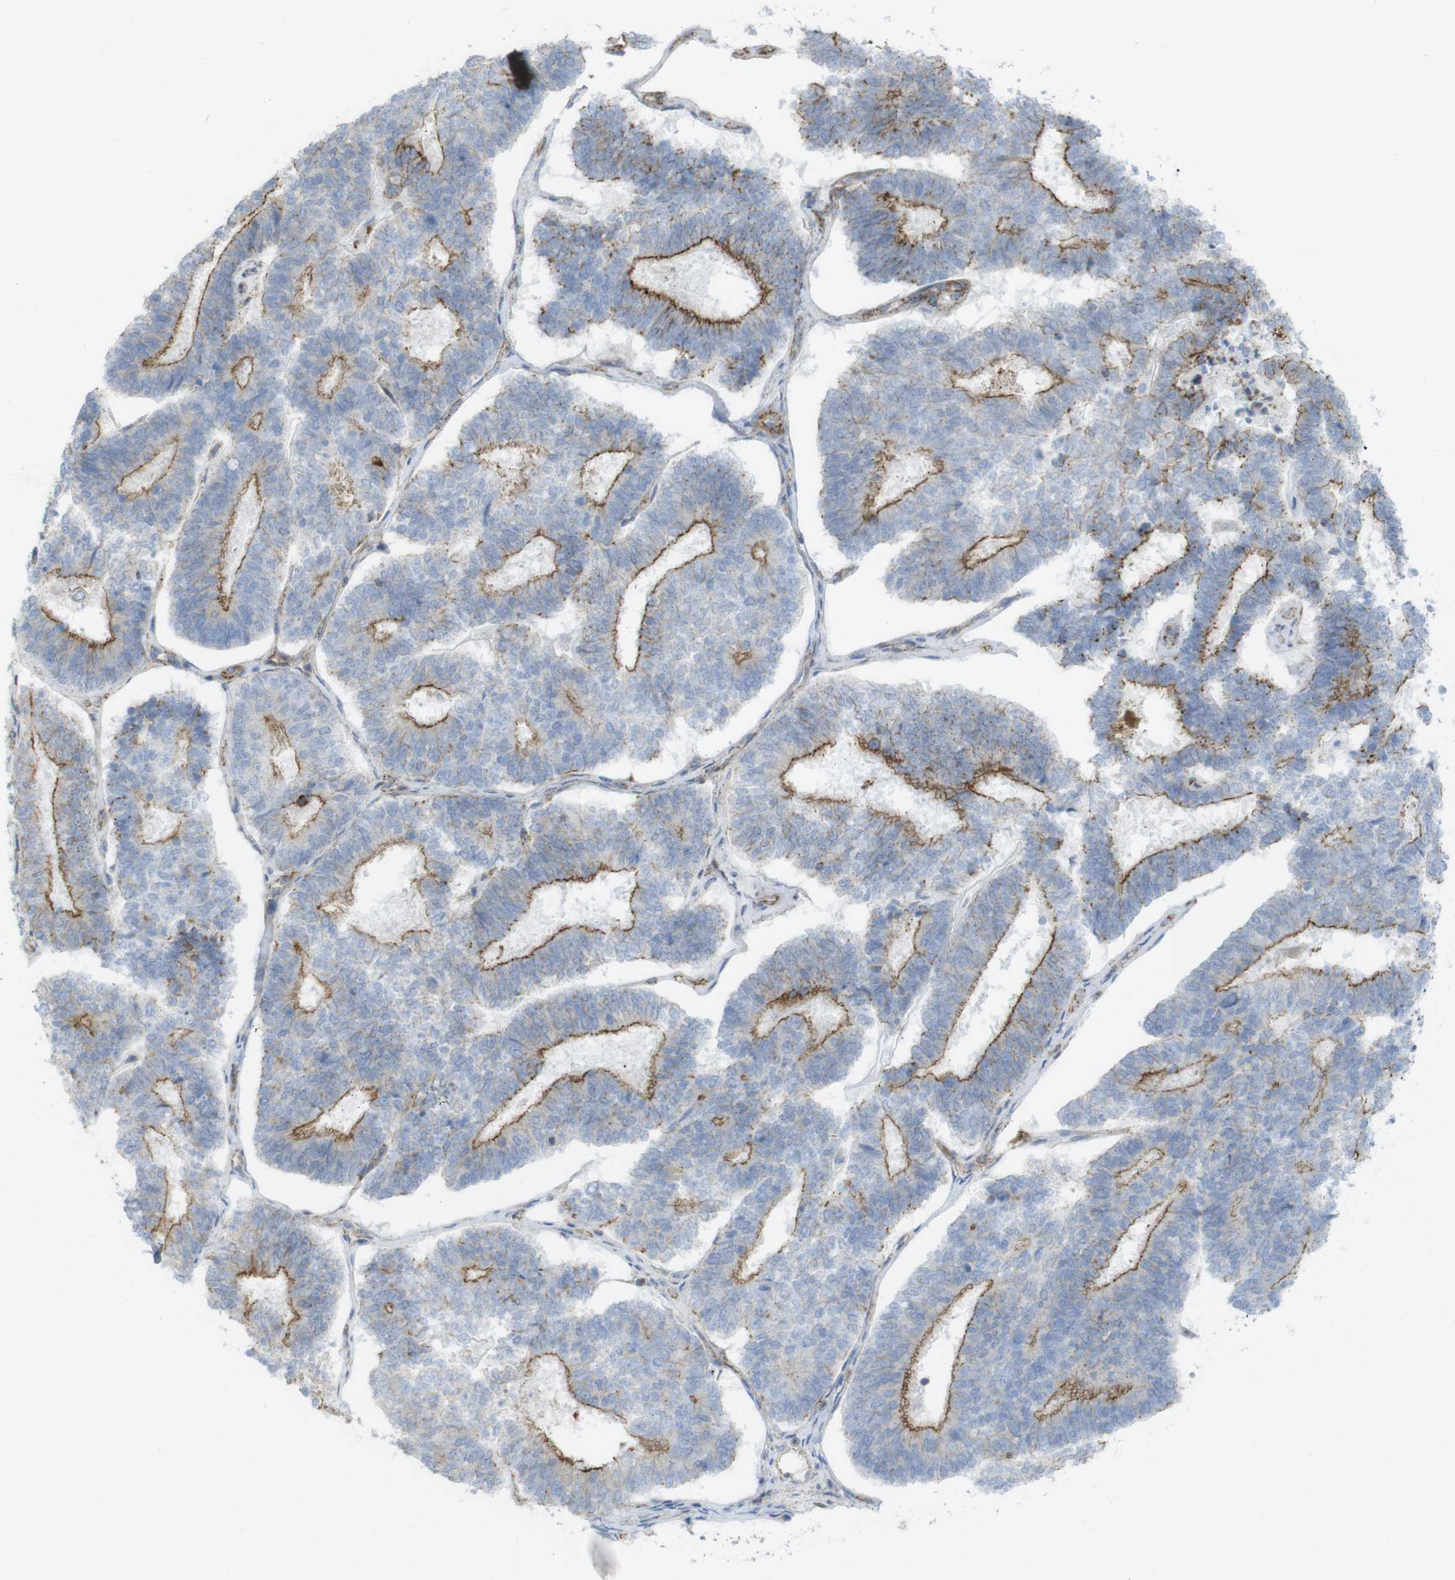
{"staining": {"intensity": "moderate", "quantity": "25%-75%", "location": "cytoplasmic/membranous"}, "tissue": "endometrial cancer", "cell_type": "Tumor cells", "image_type": "cancer", "snomed": [{"axis": "morphology", "description": "Adenocarcinoma, NOS"}, {"axis": "topography", "description": "Endometrium"}], "caption": "IHC photomicrograph of adenocarcinoma (endometrial) stained for a protein (brown), which displays medium levels of moderate cytoplasmic/membranous positivity in about 25%-75% of tumor cells.", "gene": "PREX2", "patient": {"sex": "female", "age": 70}}